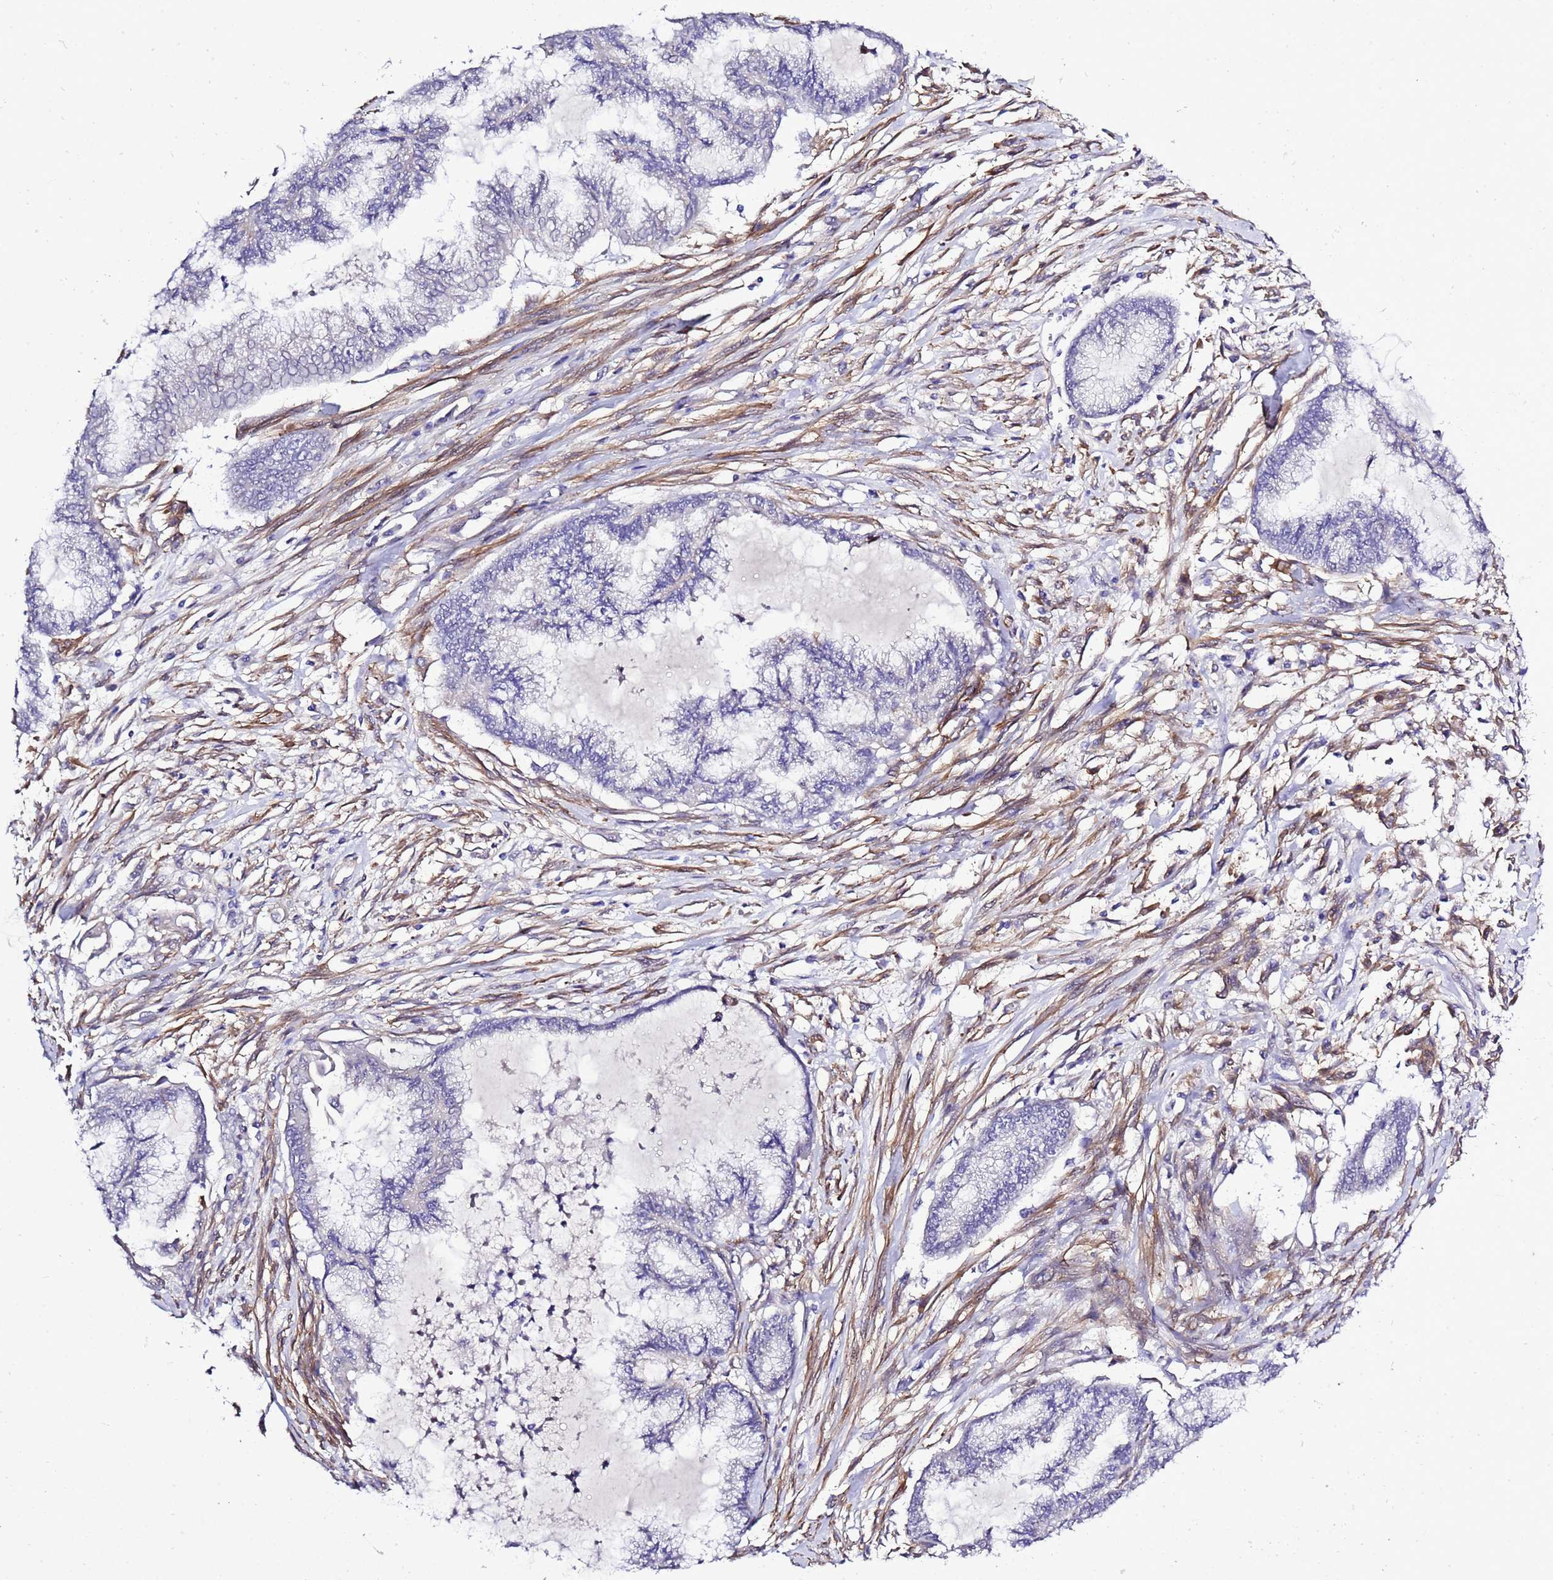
{"staining": {"intensity": "negative", "quantity": "none", "location": "none"}, "tissue": "endometrial cancer", "cell_type": "Tumor cells", "image_type": "cancer", "snomed": [{"axis": "morphology", "description": "Adenocarcinoma, NOS"}, {"axis": "topography", "description": "Endometrium"}], "caption": "The micrograph demonstrates no staining of tumor cells in adenocarcinoma (endometrial). (DAB immunohistochemistry (IHC) visualized using brightfield microscopy, high magnification).", "gene": "GZF1", "patient": {"sex": "female", "age": 86}}